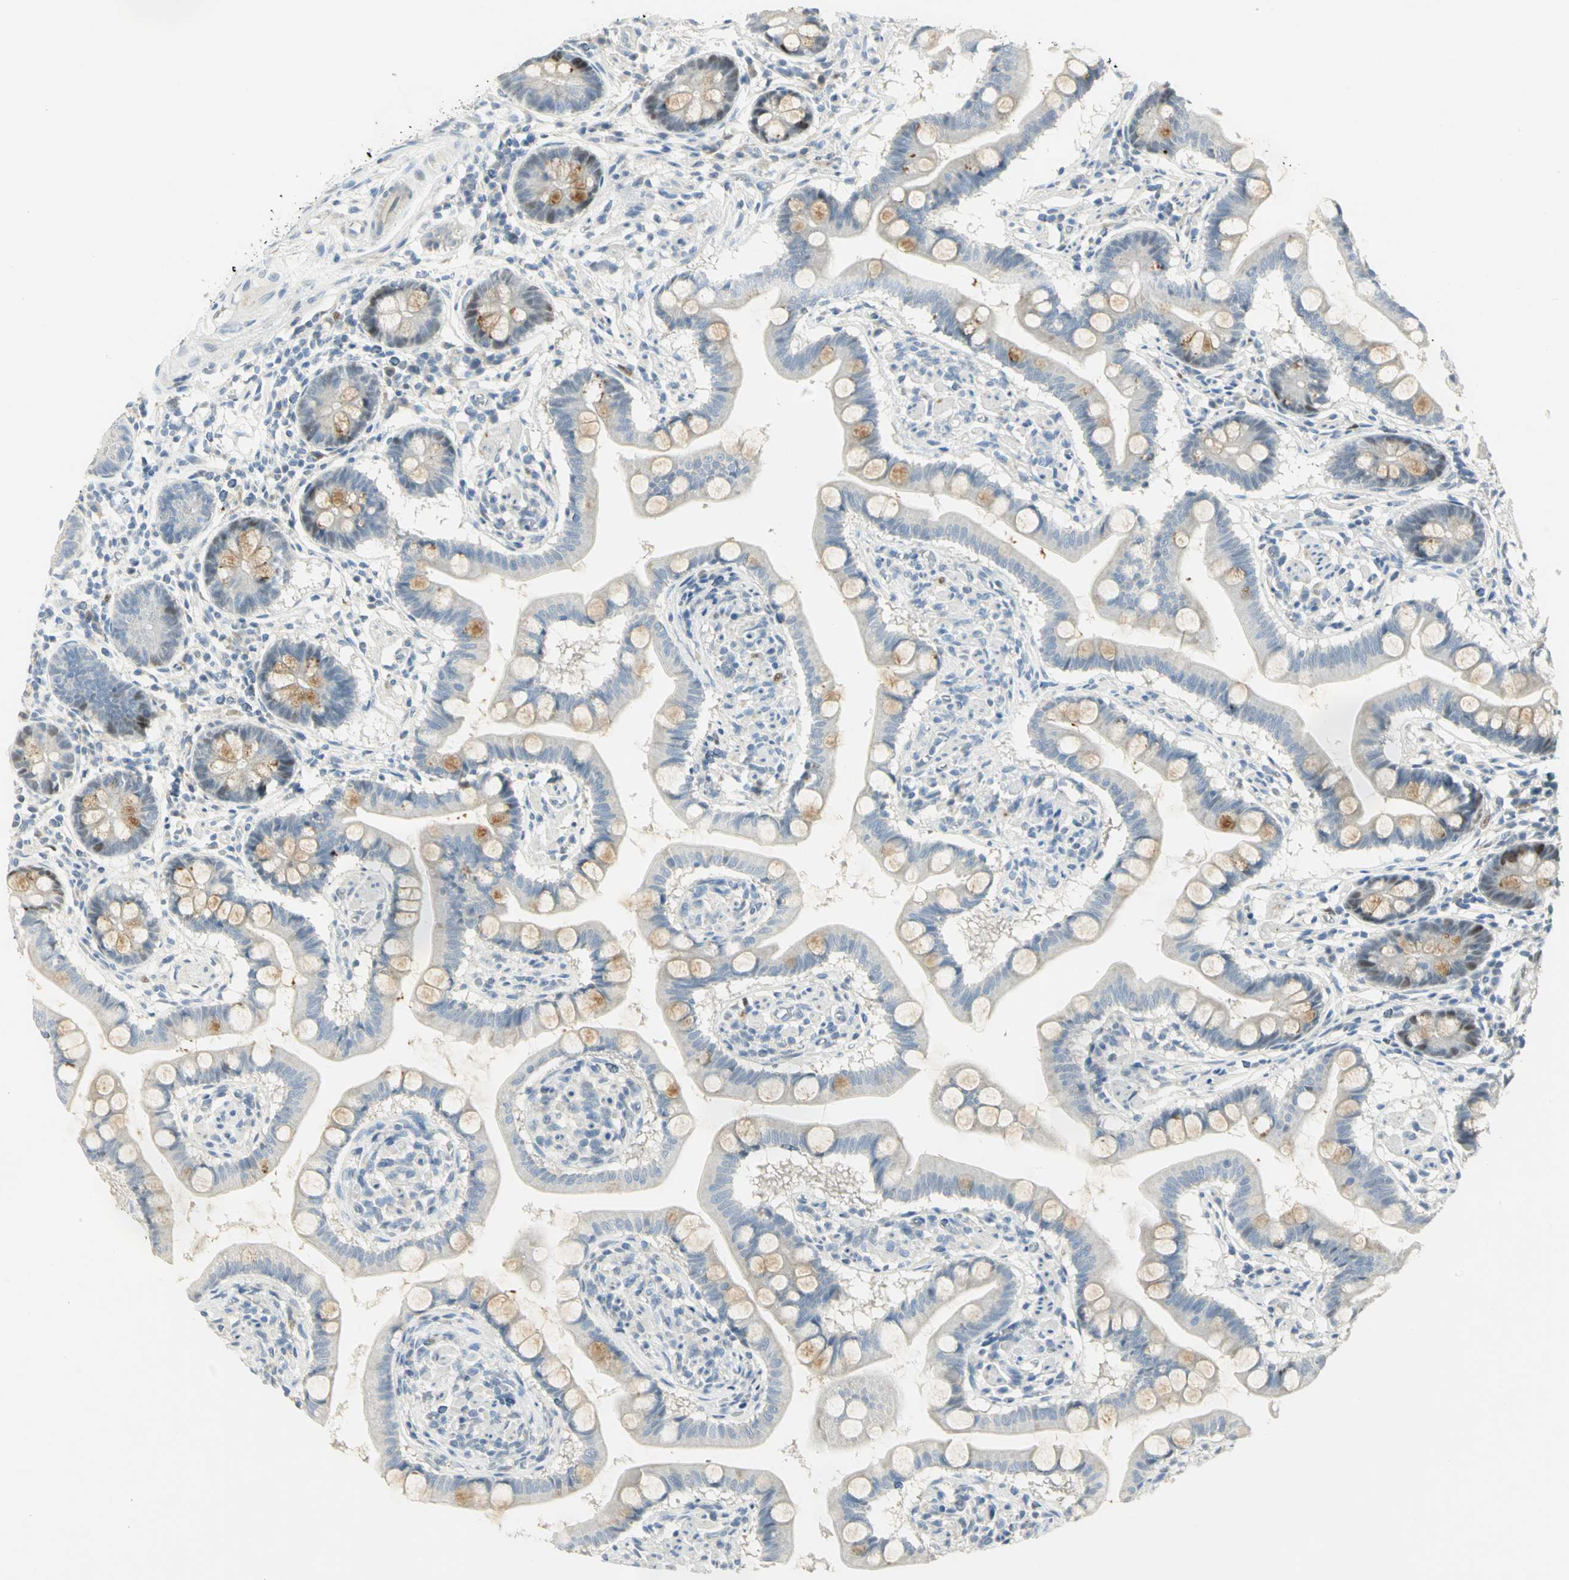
{"staining": {"intensity": "strong", "quantity": "<25%", "location": "cytoplasmic/membranous"}, "tissue": "small intestine", "cell_type": "Glandular cells", "image_type": "normal", "snomed": [{"axis": "morphology", "description": "Normal tissue, NOS"}, {"axis": "topography", "description": "Small intestine"}], "caption": "Immunohistochemical staining of benign small intestine shows strong cytoplasmic/membranous protein positivity in approximately <25% of glandular cells.", "gene": "BCL6", "patient": {"sex": "male", "age": 41}}